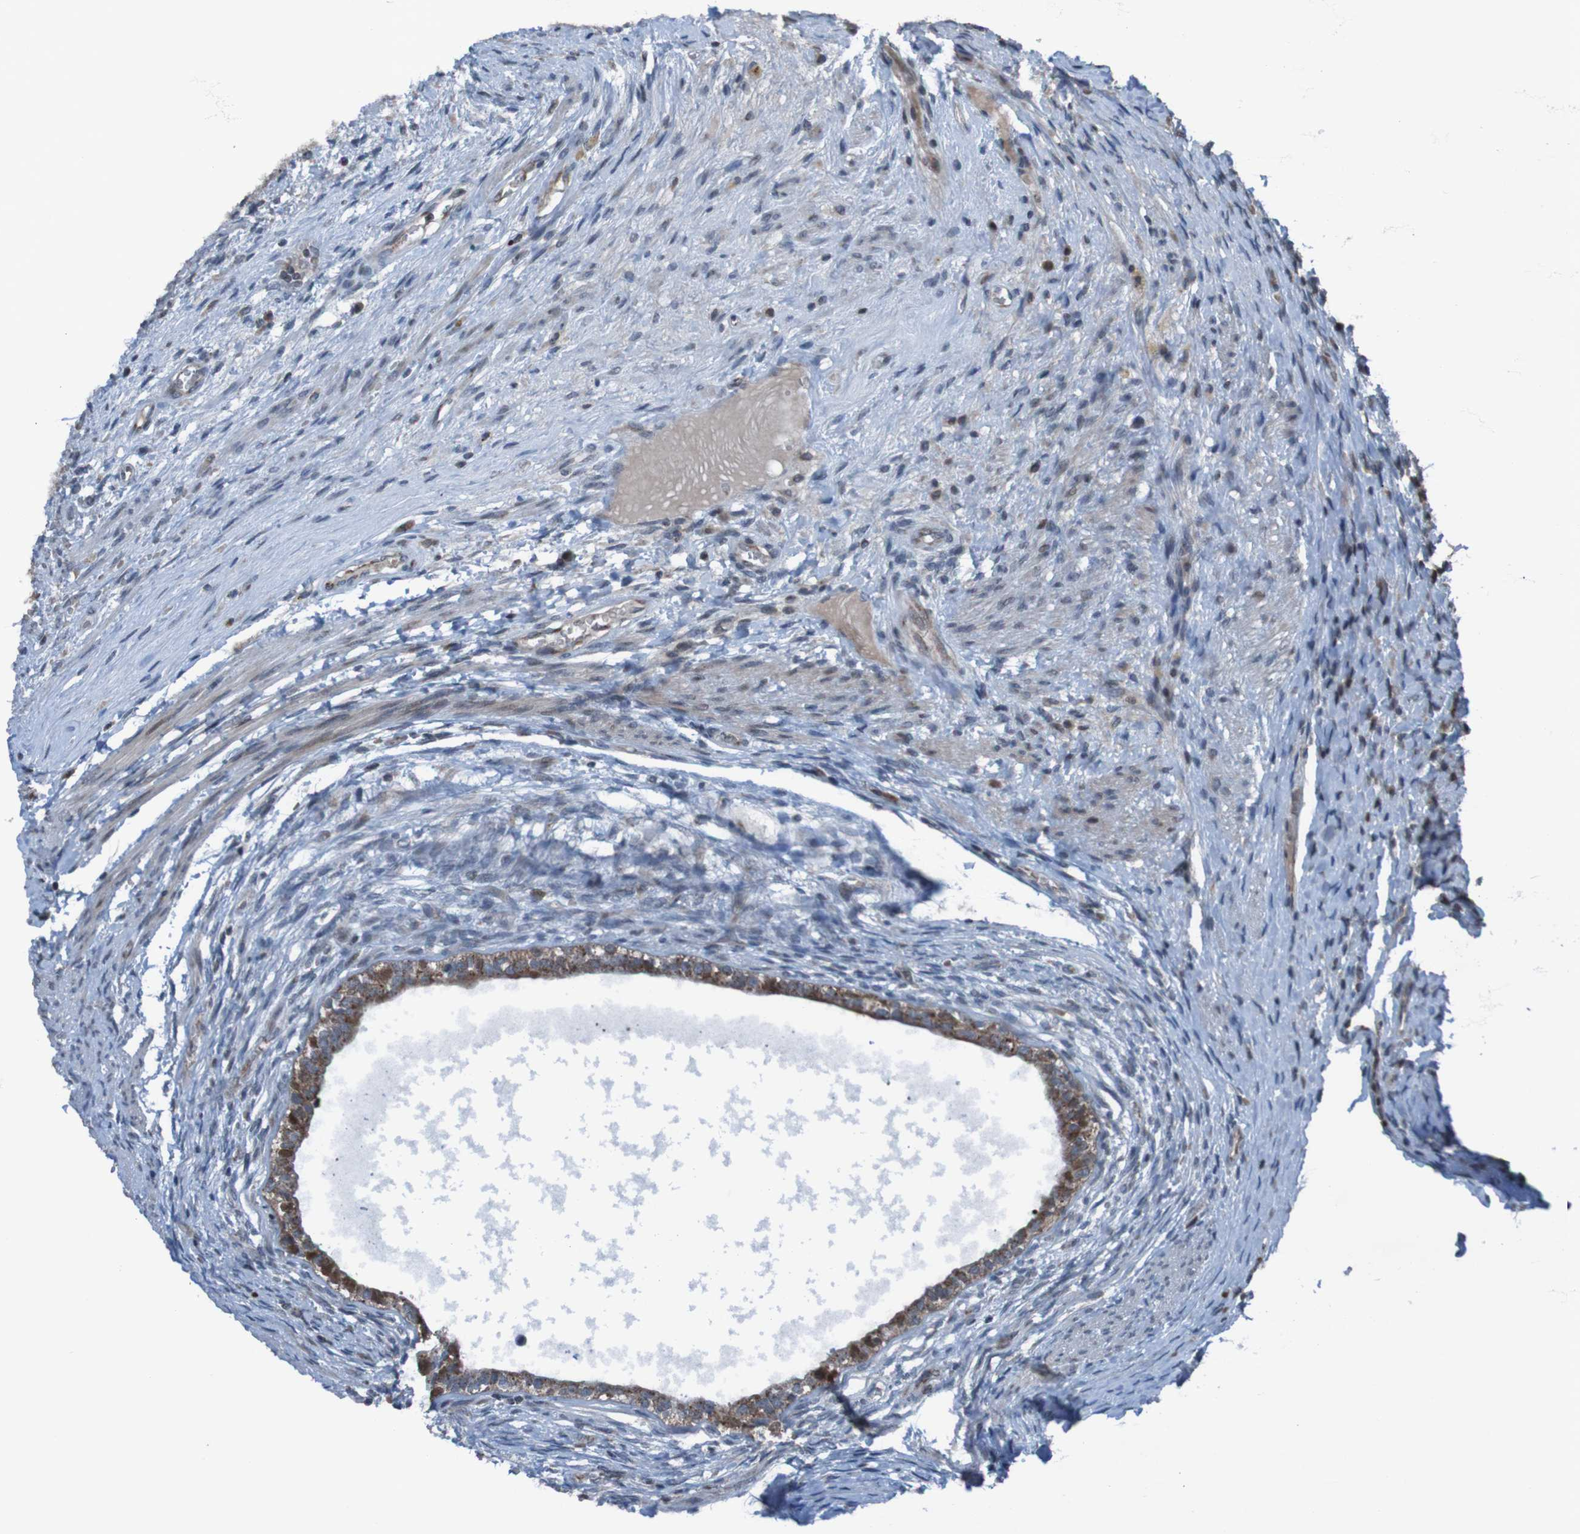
{"staining": {"intensity": "moderate", "quantity": ">75%", "location": "cytoplasmic/membranous"}, "tissue": "testis cancer", "cell_type": "Tumor cells", "image_type": "cancer", "snomed": [{"axis": "morphology", "description": "Carcinoma, Embryonal, NOS"}, {"axis": "topography", "description": "Testis"}], "caption": "An immunohistochemistry (IHC) image of neoplastic tissue is shown. Protein staining in brown highlights moderate cytoplasmic/membranous positivity in testis cancer (embryonal carcinoma) within tumor cells. The protein is stained brown, and the nuclei are stained in blue (DAB IHC with brightfield microscopy, high magnification).", "gene": "UNG", "patient": {"sex": "male", "age": 26}}